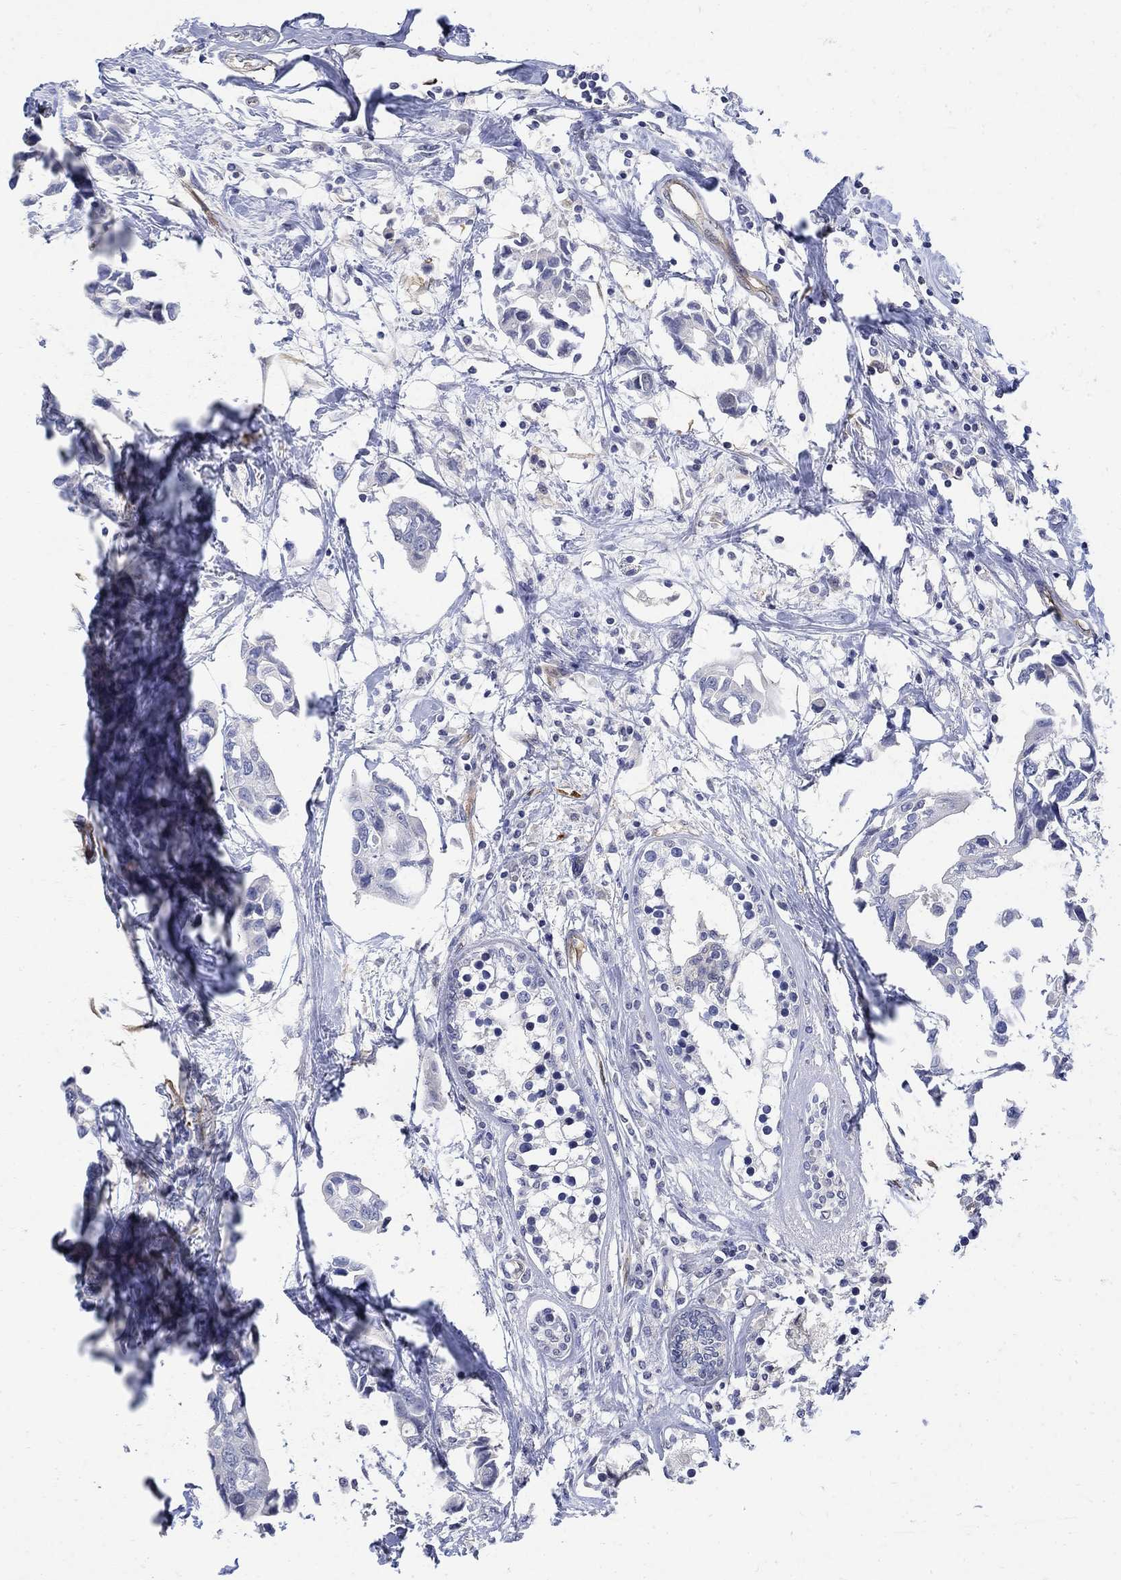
{"staining": {"intensity": "negative", "quantity": "none", "location": "none"}, "tissue": "breast cancer", "cell_type": "Tumor cells", "image_type": "cancer", "snomed": [{"axis": "morphology", "description": "Duct carcinoma"}, {"axis": "topography", "description": "Breast"}], "caption": "This is a histopathology image of immunohistochemistry (IHC) staining of breast cancer (invasive ductal carcinoma), which shows no expression in tumor cells. (Stains: DAB (3,3'-diaminobenzidine) immunohistochemistry (IHC) with hematoxylin counter stain, Microscopy: brightfield microscopy at high magnification).", "gene": "TGM2", "patient": {"sex": "female", "age": 83}}